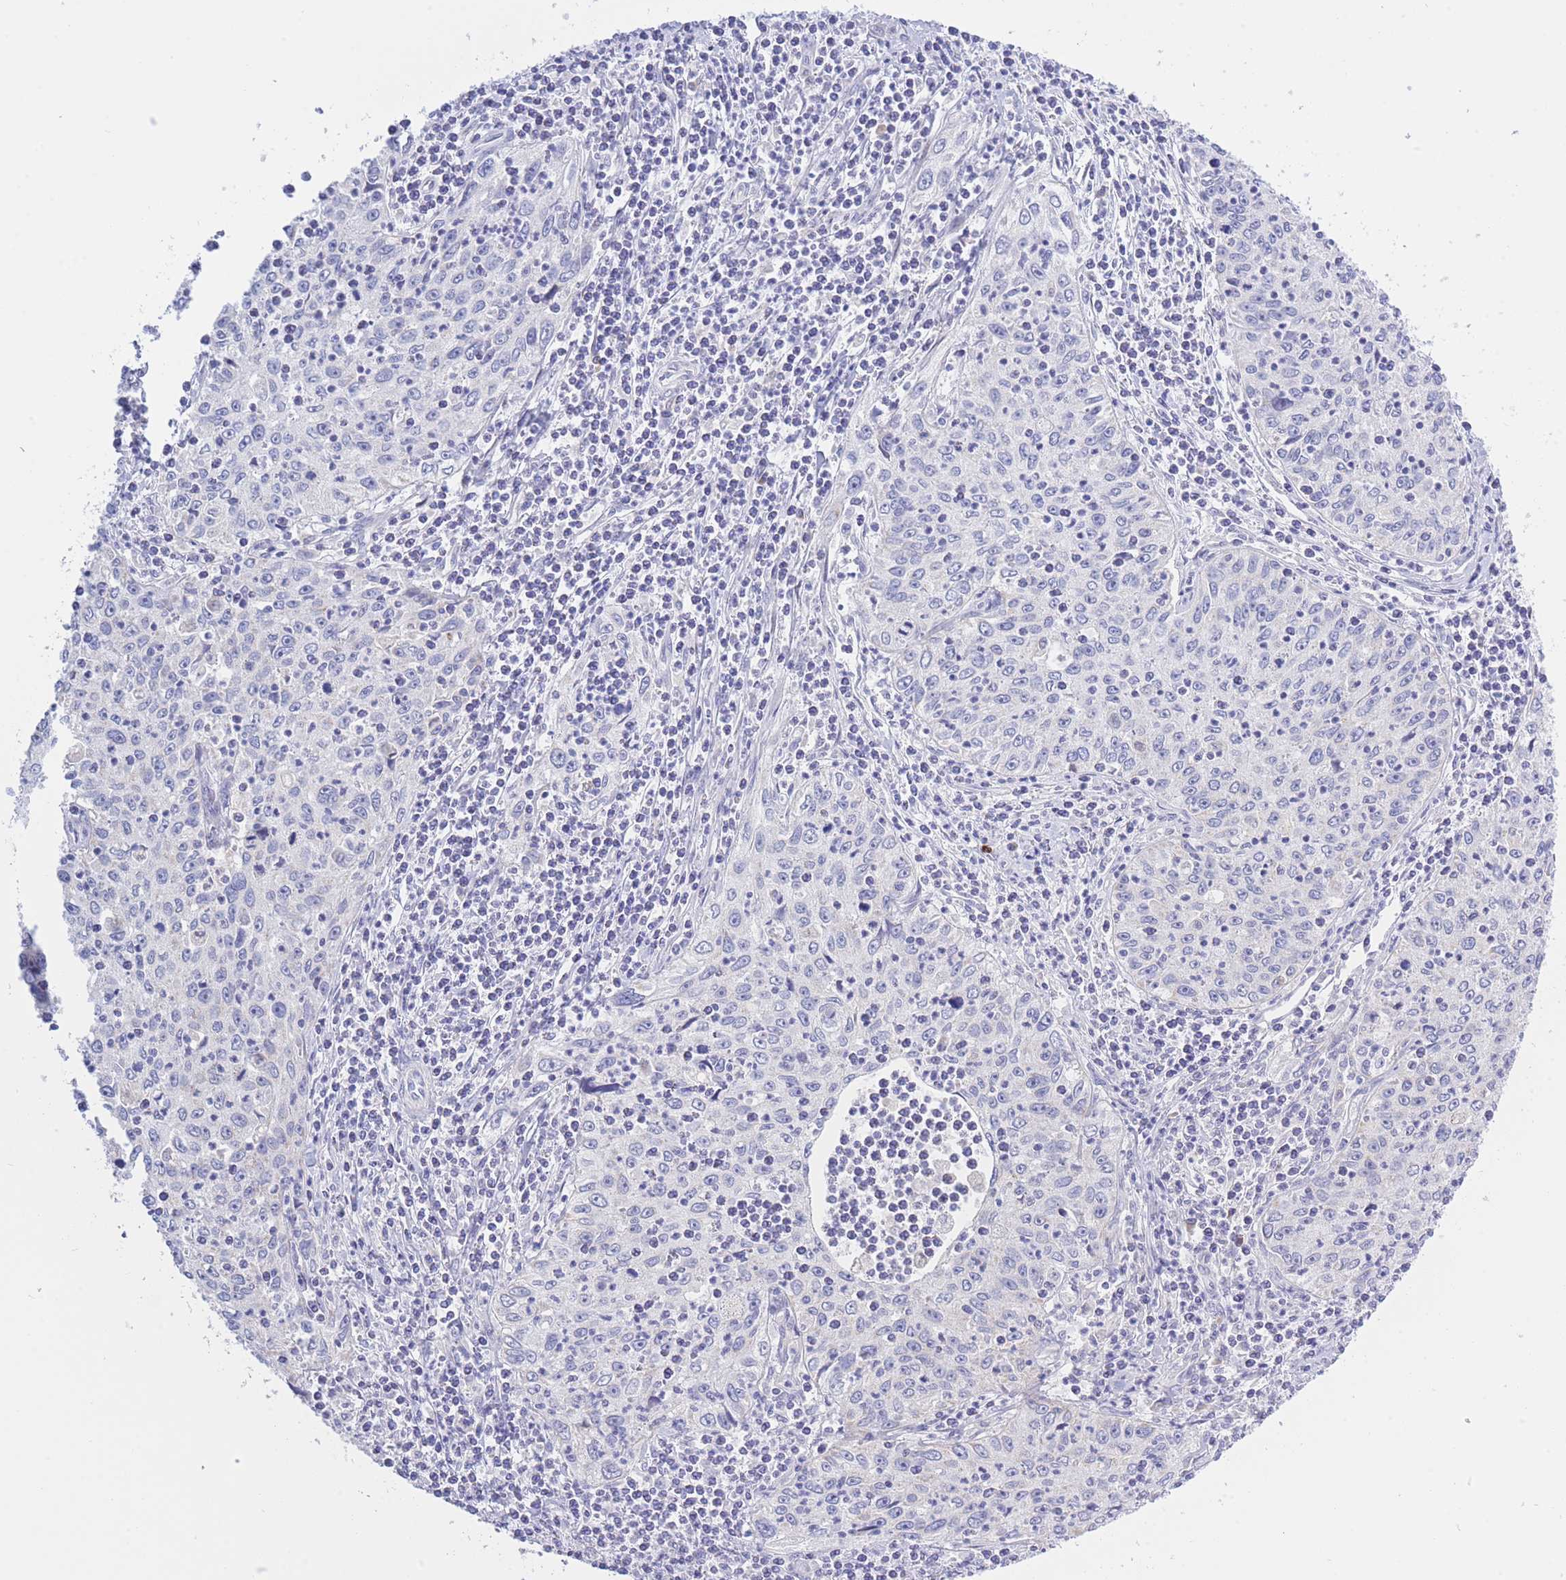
{"staining": {"intensity": "negative", "quantity": "none", "location": "none"}, "tissue": "cervical cancer", "cell_type": "Tumor cells", "image_type": "cancer", "snomed": [{"axis": "morphology", "description": "Squamous cell carcinoma, NOS"}, {"axis": "topography", "description": "Cervix"}], "caption": "The micrograph reveals no staining of tumor cells in cervical squamous cell carcinoma. The staining is performed using DAB brown chromogen with nuclei counter-stained in using hematoxylin.", "gene": "NANP", "patient": {"sex": "female", "age": 30}}